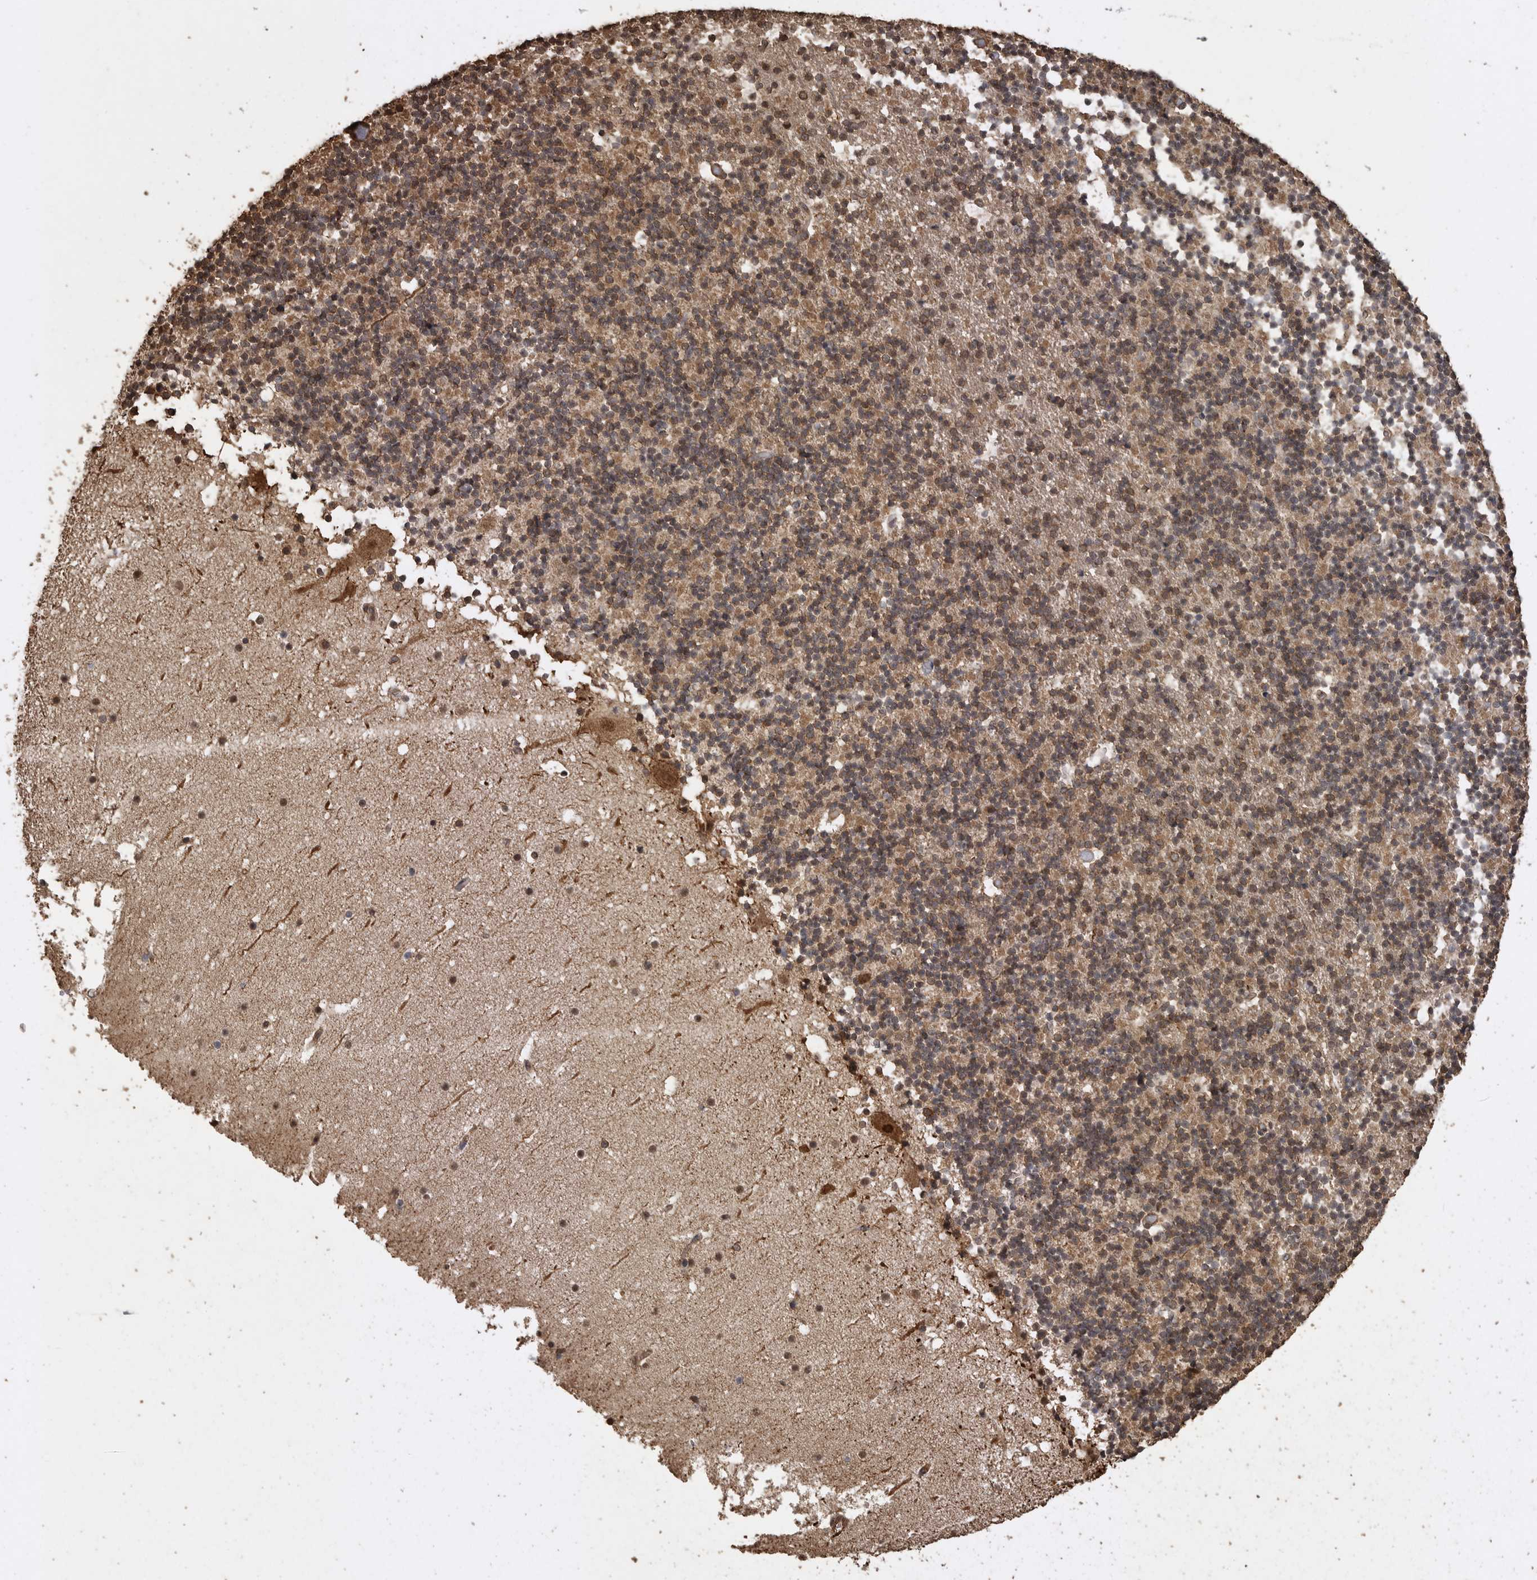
{"staining": {"intensity": "moderate", "quantity": "<25%", "location": "cytoplasmic/membranous"}, "tissue": "cerebellum", "cell_type": "Cells in granular layer", "image_type": "normal", "snomed": [{"axis": "morphology", "description": "Normal tissue, NOS"}, {"axis": "topography", "description": "Cerebellum"}], "caption": "Cells in granular layer exhibit moderate cytoplasmic/membranous positivity in approximately <25% of cells in normal cerebellum. (brown staining indicates protein expression, while blue staining denotes nuclei).", "gene": "PINK1", "patient": {"sex": "male", "age": 57}}